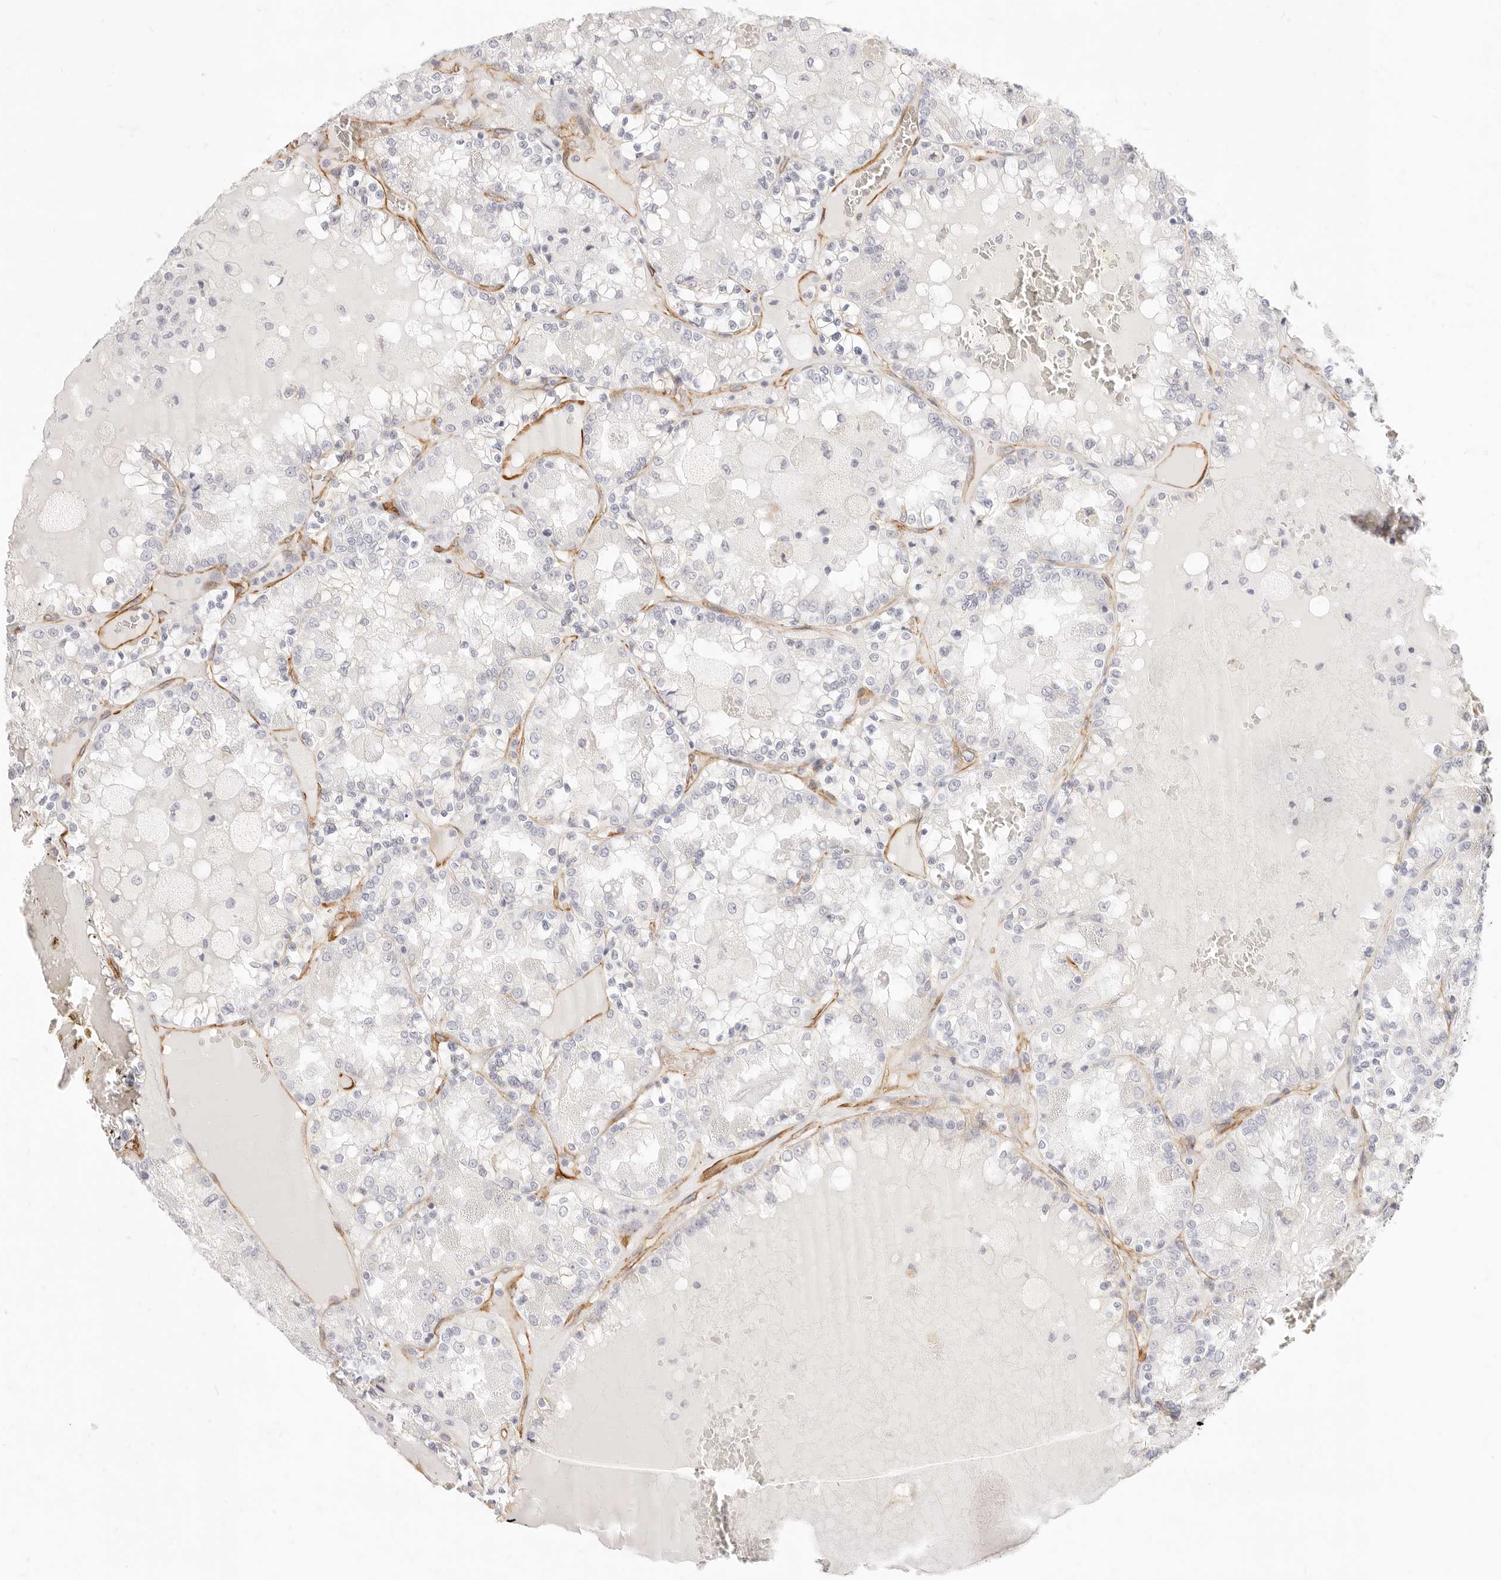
{"staining": {"intensity": "negative", "quantity": "none", "location": "none"}, "tissue": "renal cancer", "cell_type": "Tumor cells", "image_type": "cancer", "snomed": [{"axis": "morphology", "description": "Adenocarcinoma, NOS"}, {"axis": "topography", "description": "Kidney"}], "caption": "DAB (3,3'-diaminobenzidine) immunohistochemical staining of adenocarcinoma (renal) reveals no significant expression in tumor cells.", "gene": "NUS1", "patient": {"sex": "female", "age": 56}}